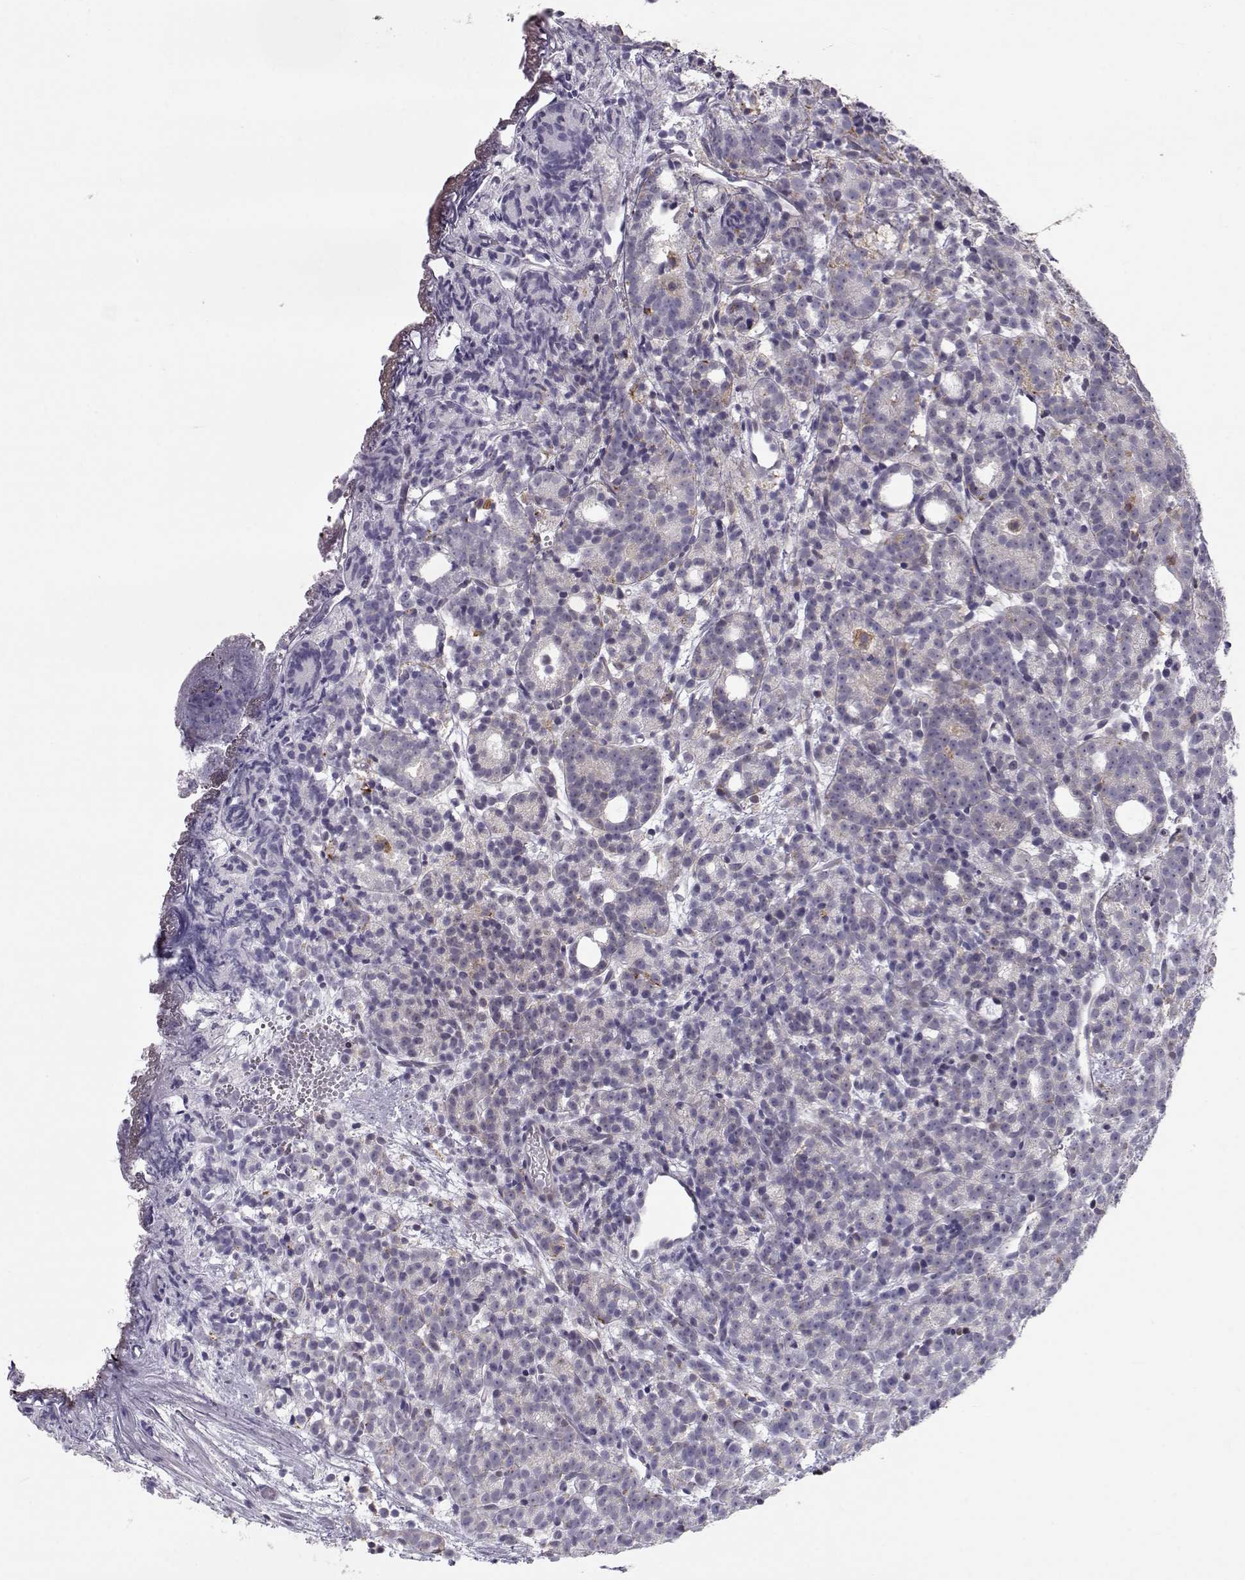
{"staining": {"intensity": "negative", "quantity": "none", "location": "none"}, "tissue": "prostate cancer", "cell_type": "Tumor cells", "image_type": "cancer", "snomed": [{"axis": "morphology", "description": "Adenocarcinoma, High grade"}, {"axis": "topography", "description": "Prostate"}], "caption": "High power microscopy histopathology image of an immunohistochemistry (IHC) photomicrograph of prostate adenocarcinoma (high-grade), revealing no significant staining in tumor cells.", "gene": "NPVF", "patient": {"sex": "male", "age": 53}}